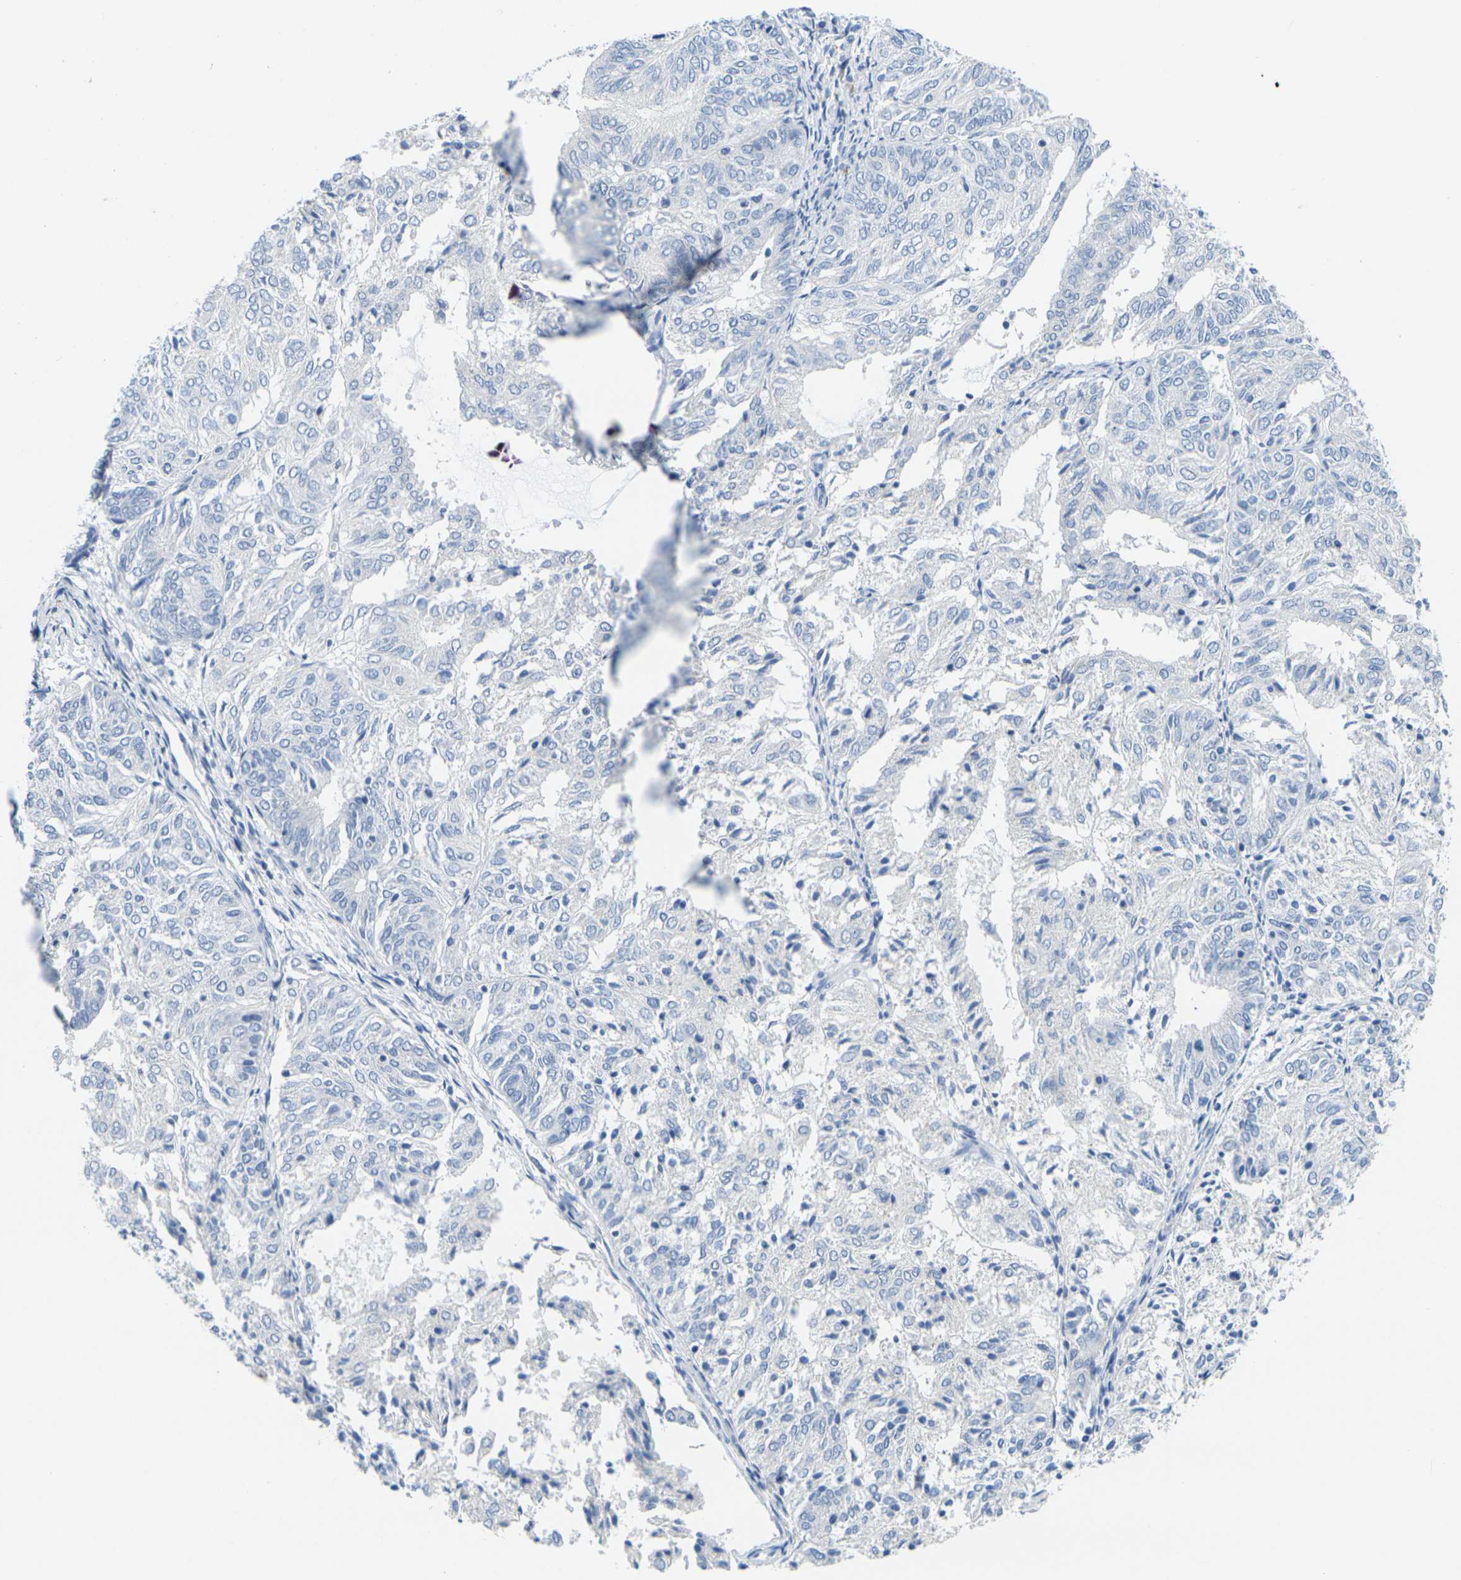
{"staining": {"intensity": "negative", "quantity": "none", "location": "none"}, "tissue": "endometrial cancer", "cell_type": "Tumor cells", "image_type": "cancer", "snomed": [{"axis": "morphology", "description": "Adenocarcinoma, NOS"}, {"axis": "topography", "description": "Uterus"}], "caption": "This is a histopathology image of immunohistochemistry staining of endometrial cancer, which shows no positivity in tumor cells.", "gene": "FAM3D", "patient": {"sex": "female", "age": 60}}